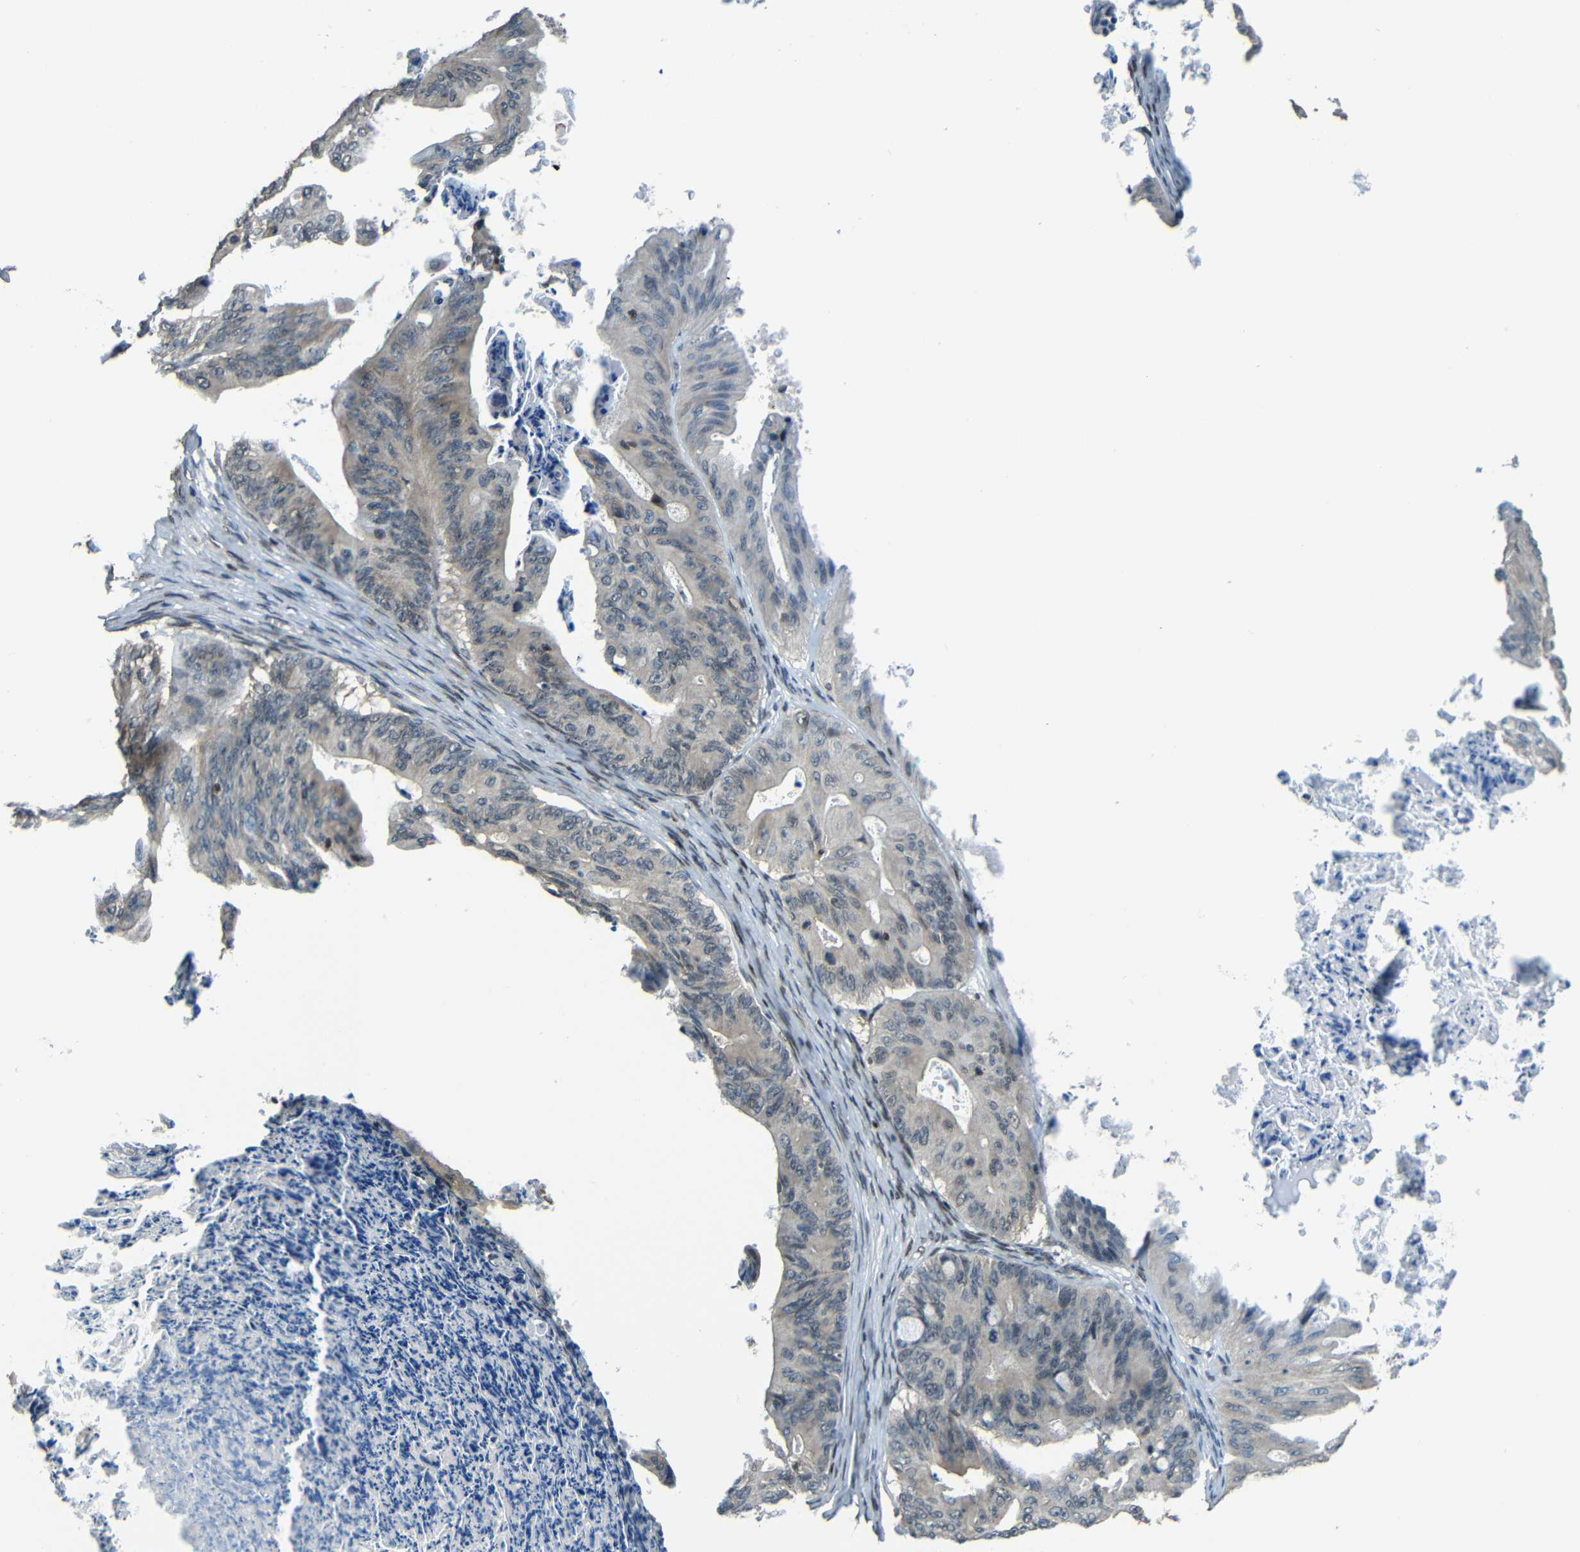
{"staining": {"intensity": "weak", "quantity": ">75%", "location": "cytoplasmic/membranous"}, "tissue": "ovarian cancer", "cell_type": "Tumor cells", "image_type": "cancer", "snomed": [{"axis": "morphology", "description": "Cystadenocarcinoma, mucinous, NOS"}, {"axis": "topography", "description": "Ovary"}], "caption": "High-power microscopy captured an immunohistochemistry image of mucinous cystadenocarcinoma (ovarian), revealing weak cytoplasmic/membranous positivity in about >75% of tumor cells. (IHC, brightfield microscopy, high magnification).", "gene": "PSIP1", "patient": {"sex": "female", "age": 37}}